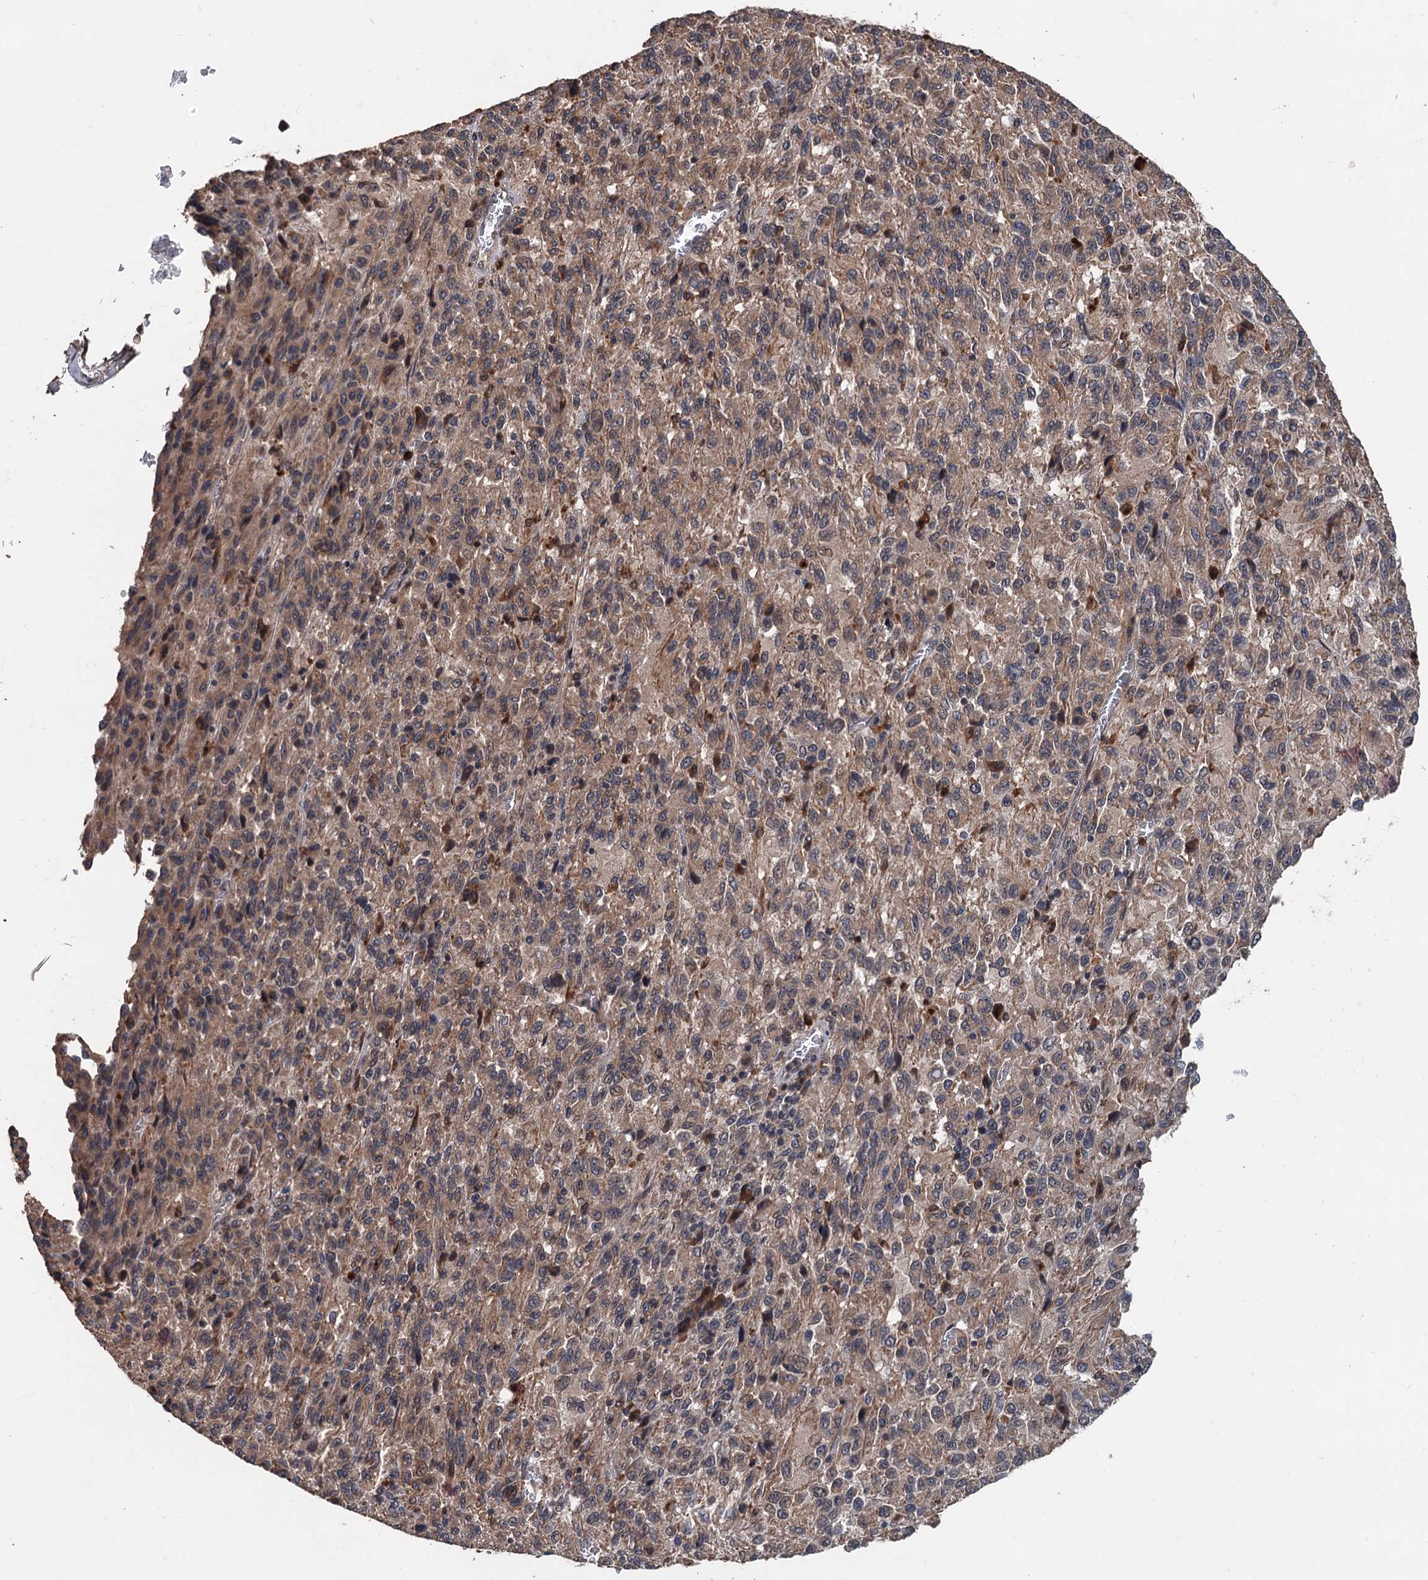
{"staining": {"intensity": "moderate", "quantity": ">75%", "location": "cytoplasmic/membranous"}, "tissue": "melanoma", "cell_type": "Tumor cells", "image_type": "cancer", "snomed": [{"axis": "morphology", "description": "Malignant melanoma, Metastatic site"}, {"axis": "topography", "description": "Lung"}], "caption": "High-power microscopy captured an immunohistochemistry (IHC) image of malignant melanoma (metastatic site), revealing moderate cytoplasmic/membranous expression in approximately >75% of tumor cells.", "gene": "ZNF438", "patient": {"sex": "male", "age": 64}}